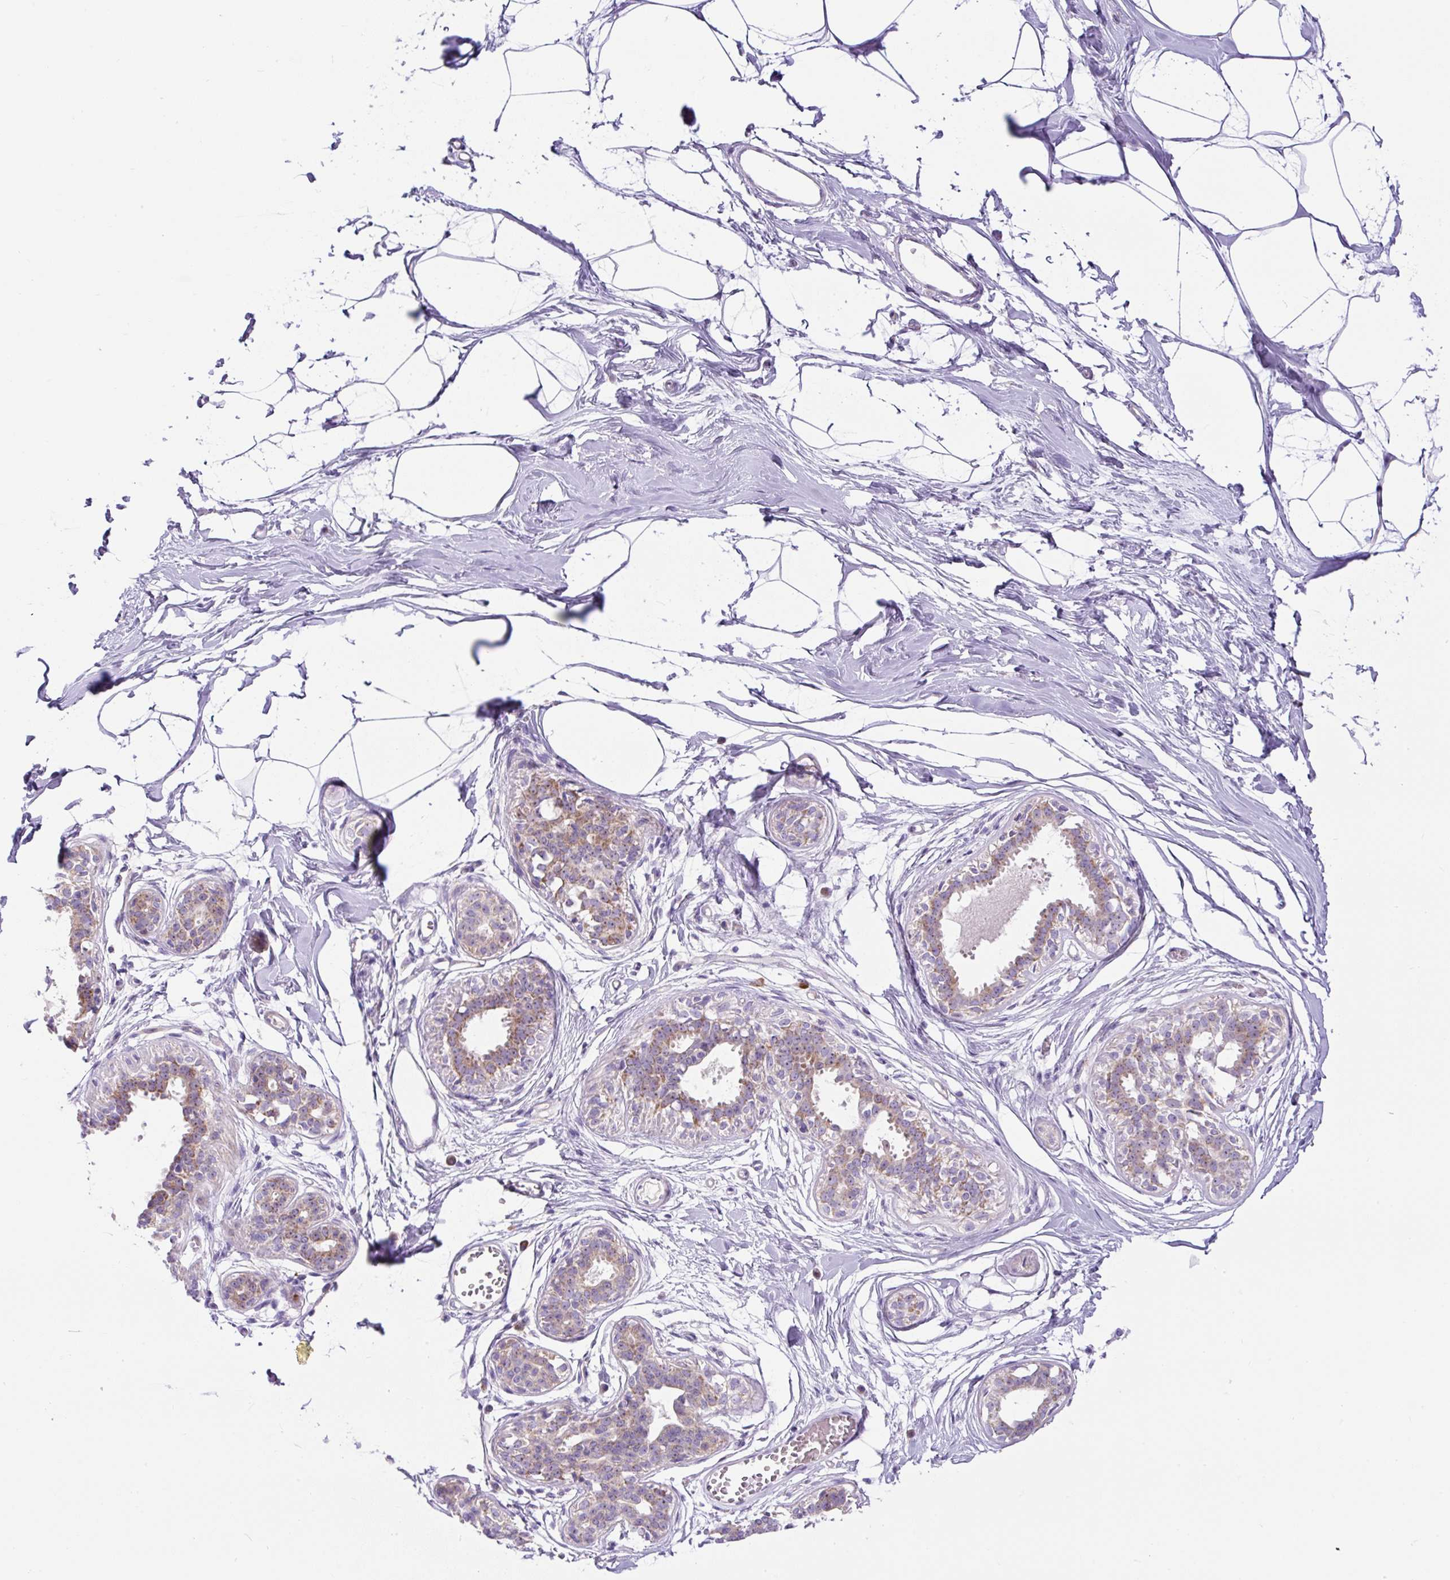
{"staining": {"intensity": "negative", "quantity": "none", "location": "none"}, "tissue": "breast", "cell_type": "Adipocytes", "image_type": "normal", "snomed": [{"axis": "morphology", "description": "Normal tissue, NOS"}, {"axis": "topography", "description": "Breast"}], "caption": "Adipocytes are negative for protein expression in unremarkable human breast. (DAB (3,3'-diaminobenzidine) immunohistochemistry (IHC) visualized using brightfield microscopy, high magnification).", "gene": "ZNF596", "patient": {"sex": "female", "age": 45}}